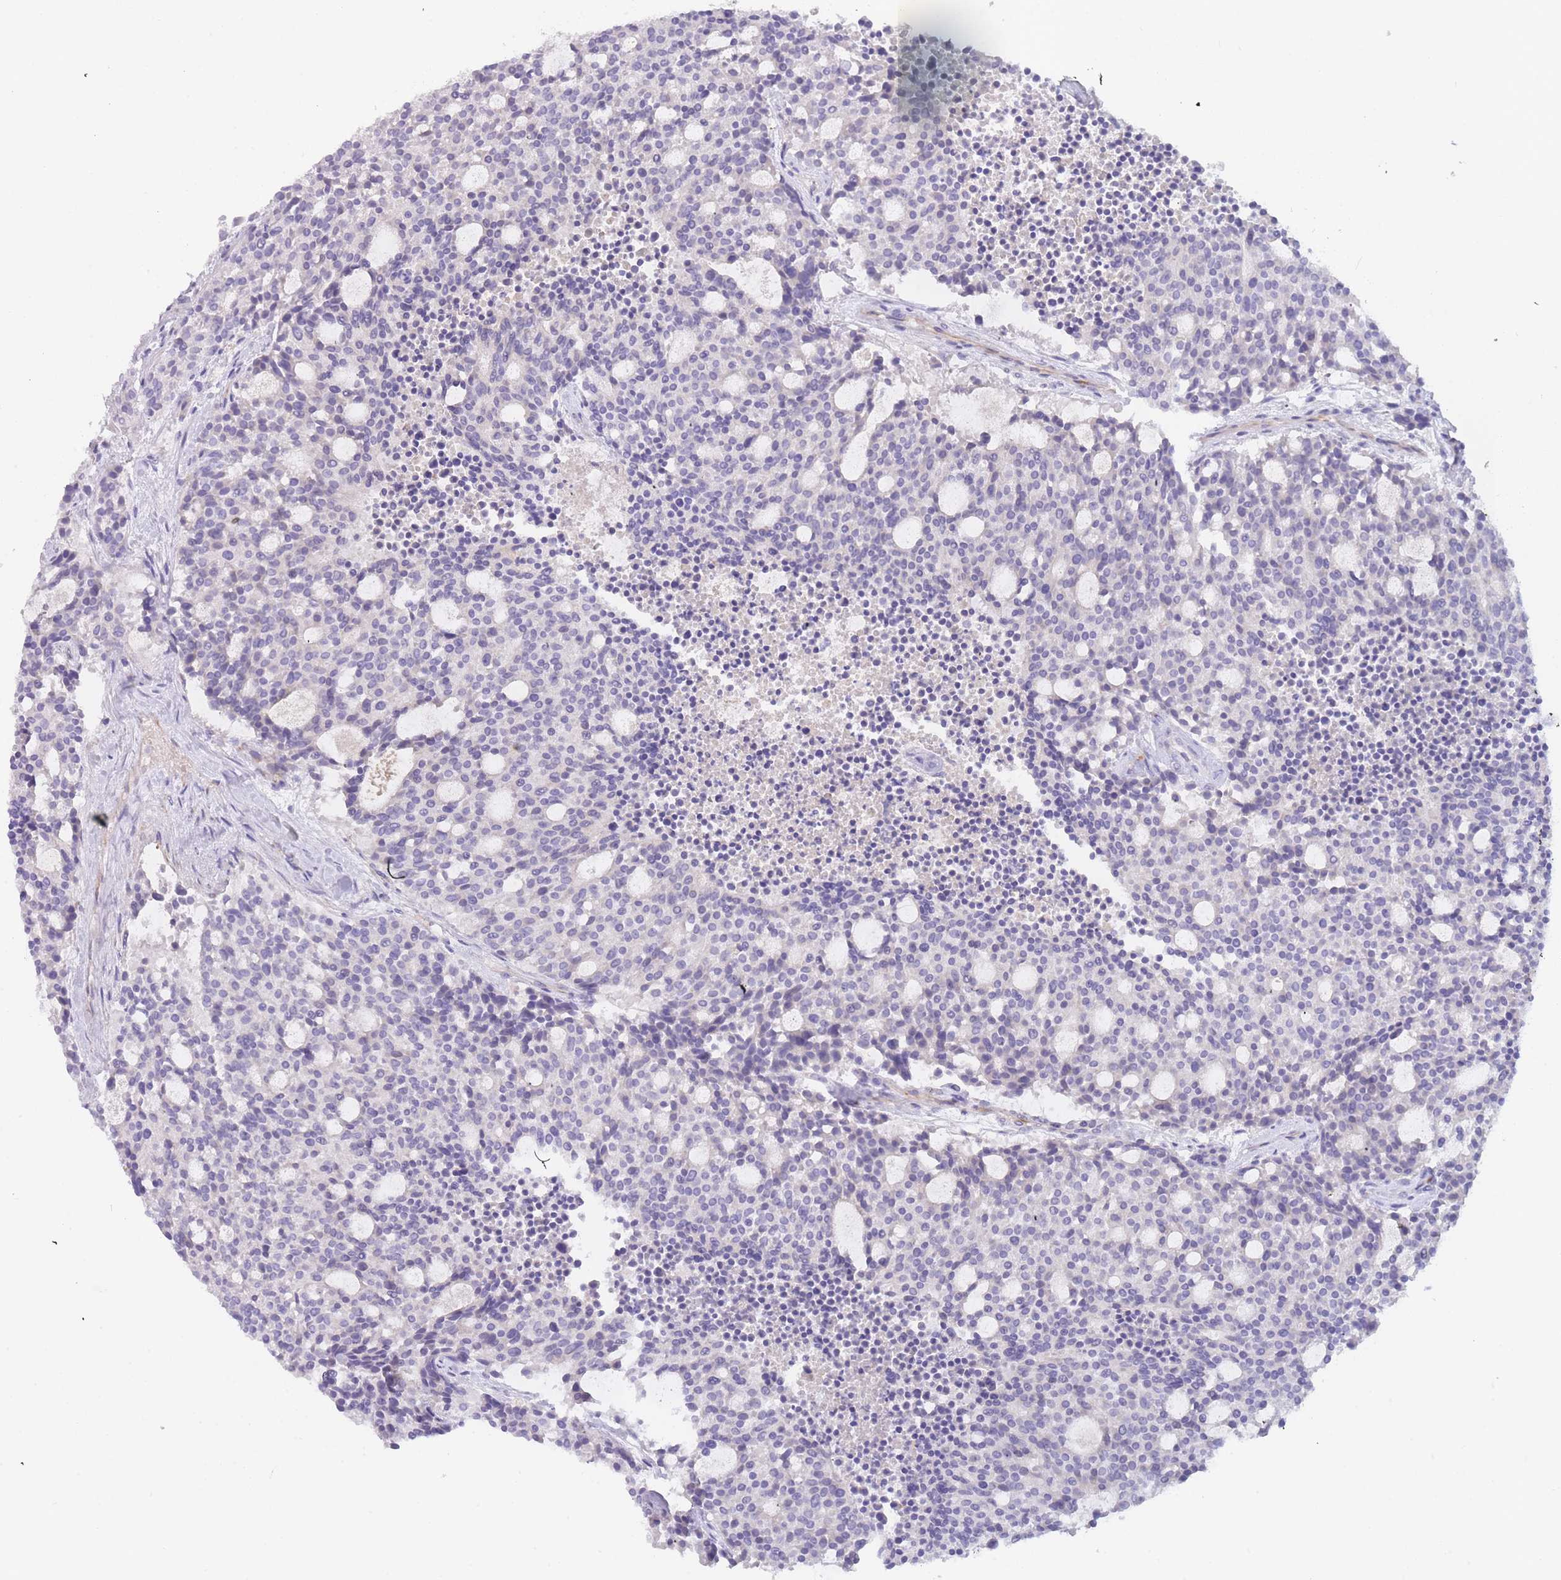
{"staining": {"intensity": "negative", "quantity": "none", "location": "none"}, "tissue": "carcinoid", "cell_type": "Tumor cells", "image_type": "cancer", "snomed": [{"axis": "morphology", "description": "Carcinoid, malignant, NOS"}, {"axis": "topography", "description": "Pancreas"}], "caption": "Tumor cells show no significant staining in carcinoid. (DAB (3,3'-diaminobenzidine) immunohistochemistry, high magnification).", "gene": "SLC35E4", "patient": {"sex": "female", "age": 54}}